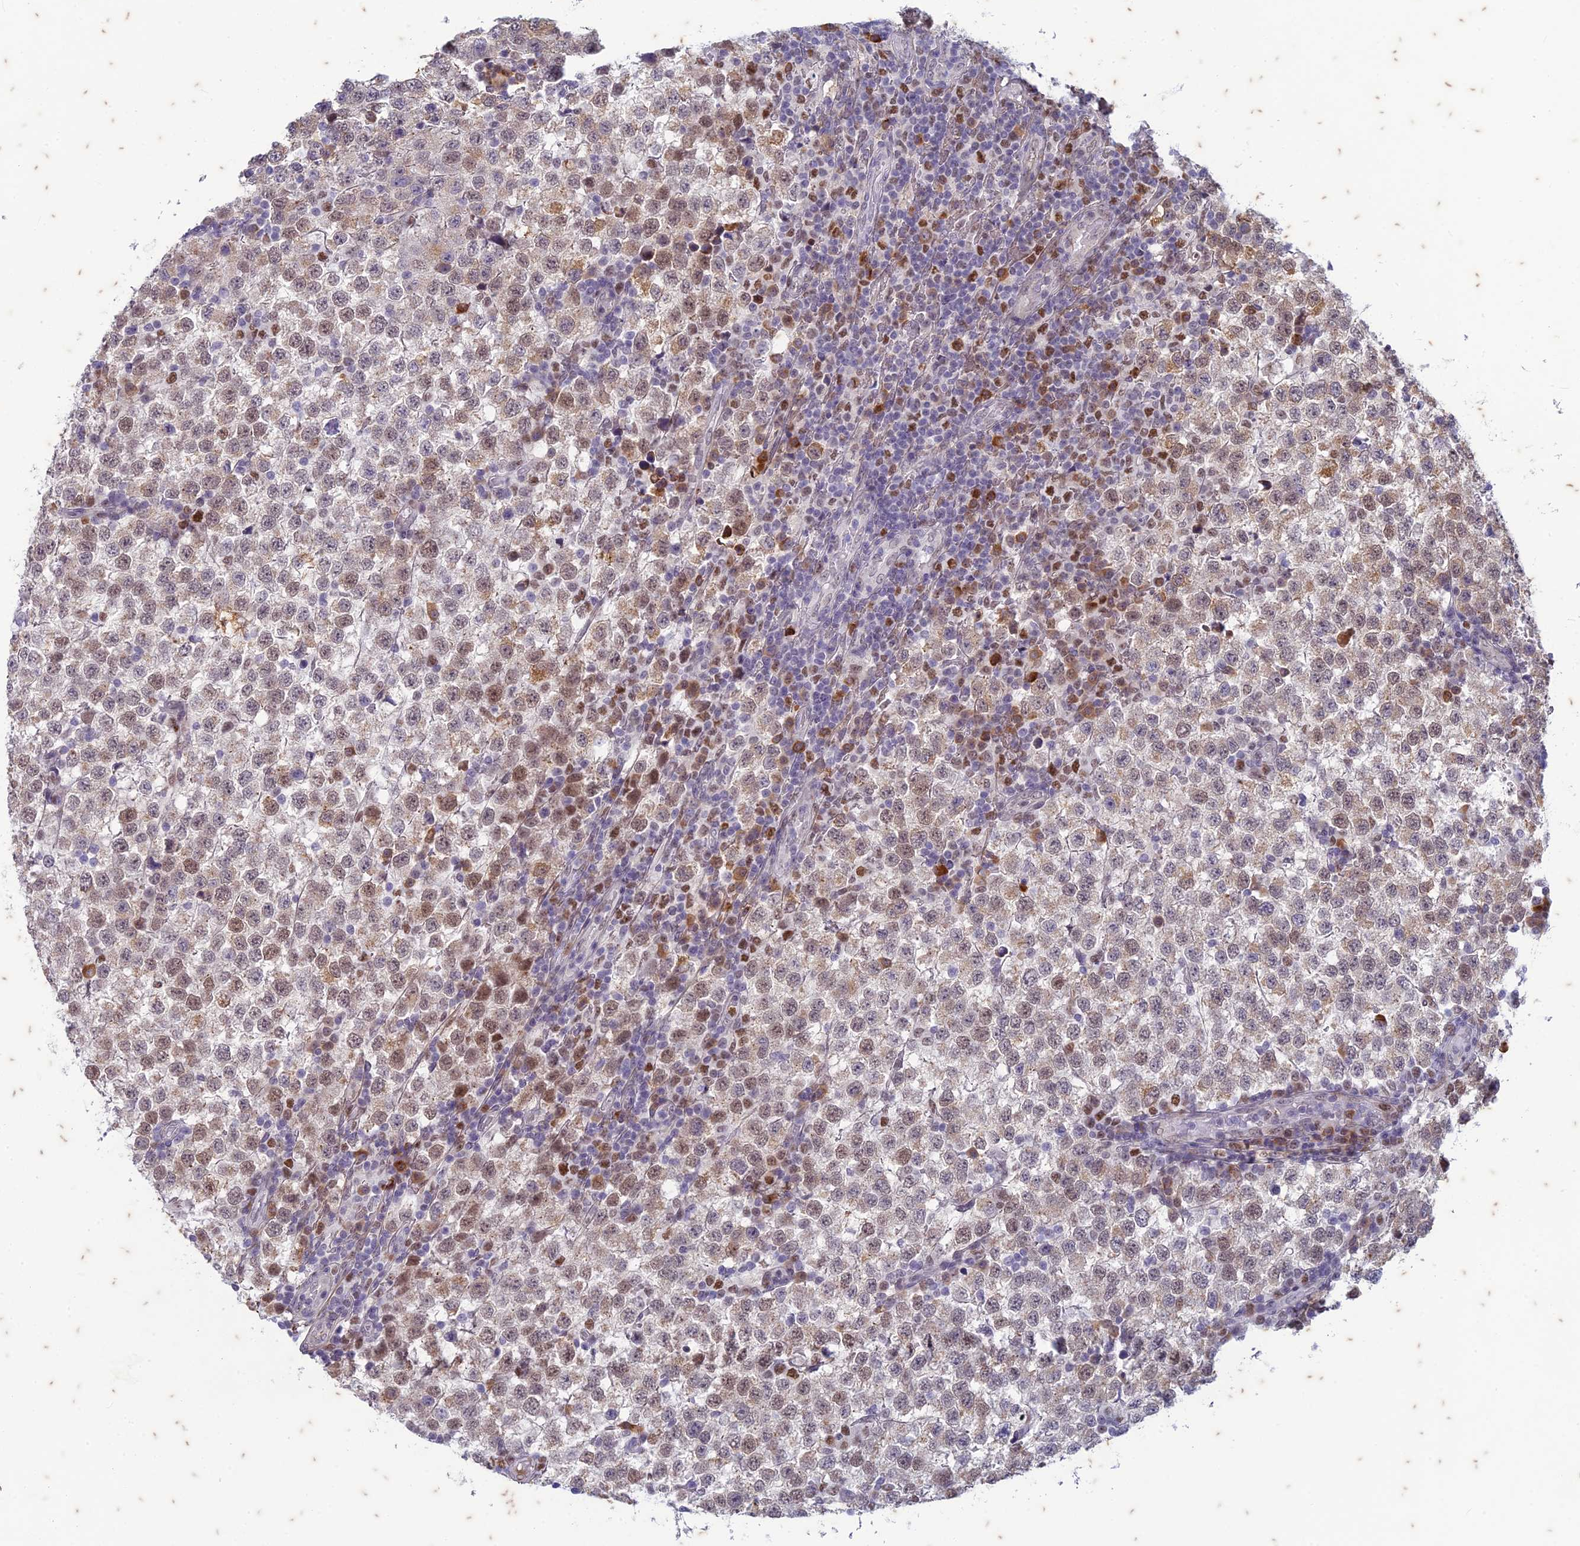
{"staining": {"intensity": "moderate", "quantity": "<25%", "location": "nuclear"}, "tissue": "testis cancer", "cell_type": "Tumor cells", "image_type": "cancer", "snomed": [{"axis": "morphology", "description": "Seminoma, NOS"}, {"axis": "topography", "description": "Testis"}], "caption": "Protein staining exhibits moderate nuclear positivity in about <25% of tumor cells in testis cancer (seminoma).", "gene": "PABPN1L", "patient": {"sex": "male", "age": 34}}